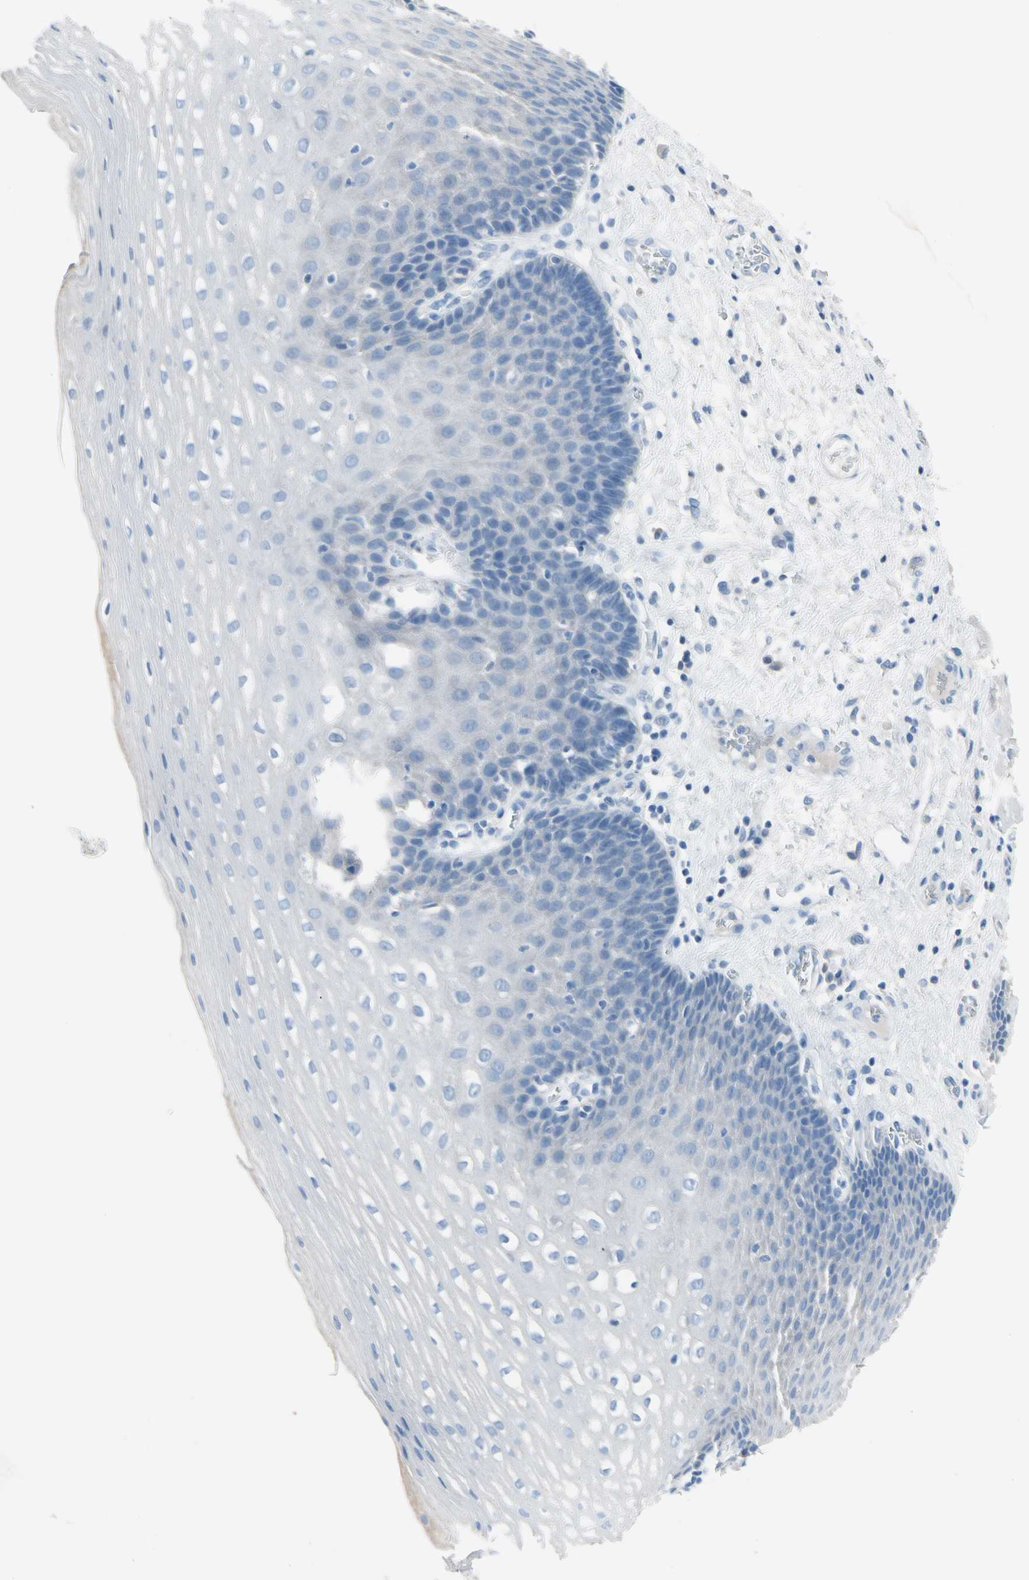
{"staining": {"intensity": "negative", "quantity": "none", "location": "none"}, "tissue": "esophagus", "cell_type": "Squamous epithelial cells", "image_type": "normal", "snomed": [{"axis": "morphology", "description": "Normal tissue, NOS"}, {"axis": "topography", "description": "Esophagus"}], "caption": "Immunohistochemistry of normal human esophagus shows no expression in squamous epithelial cells.", "gene": "TPO", "patient": {"sex": "male", "age": 48}}